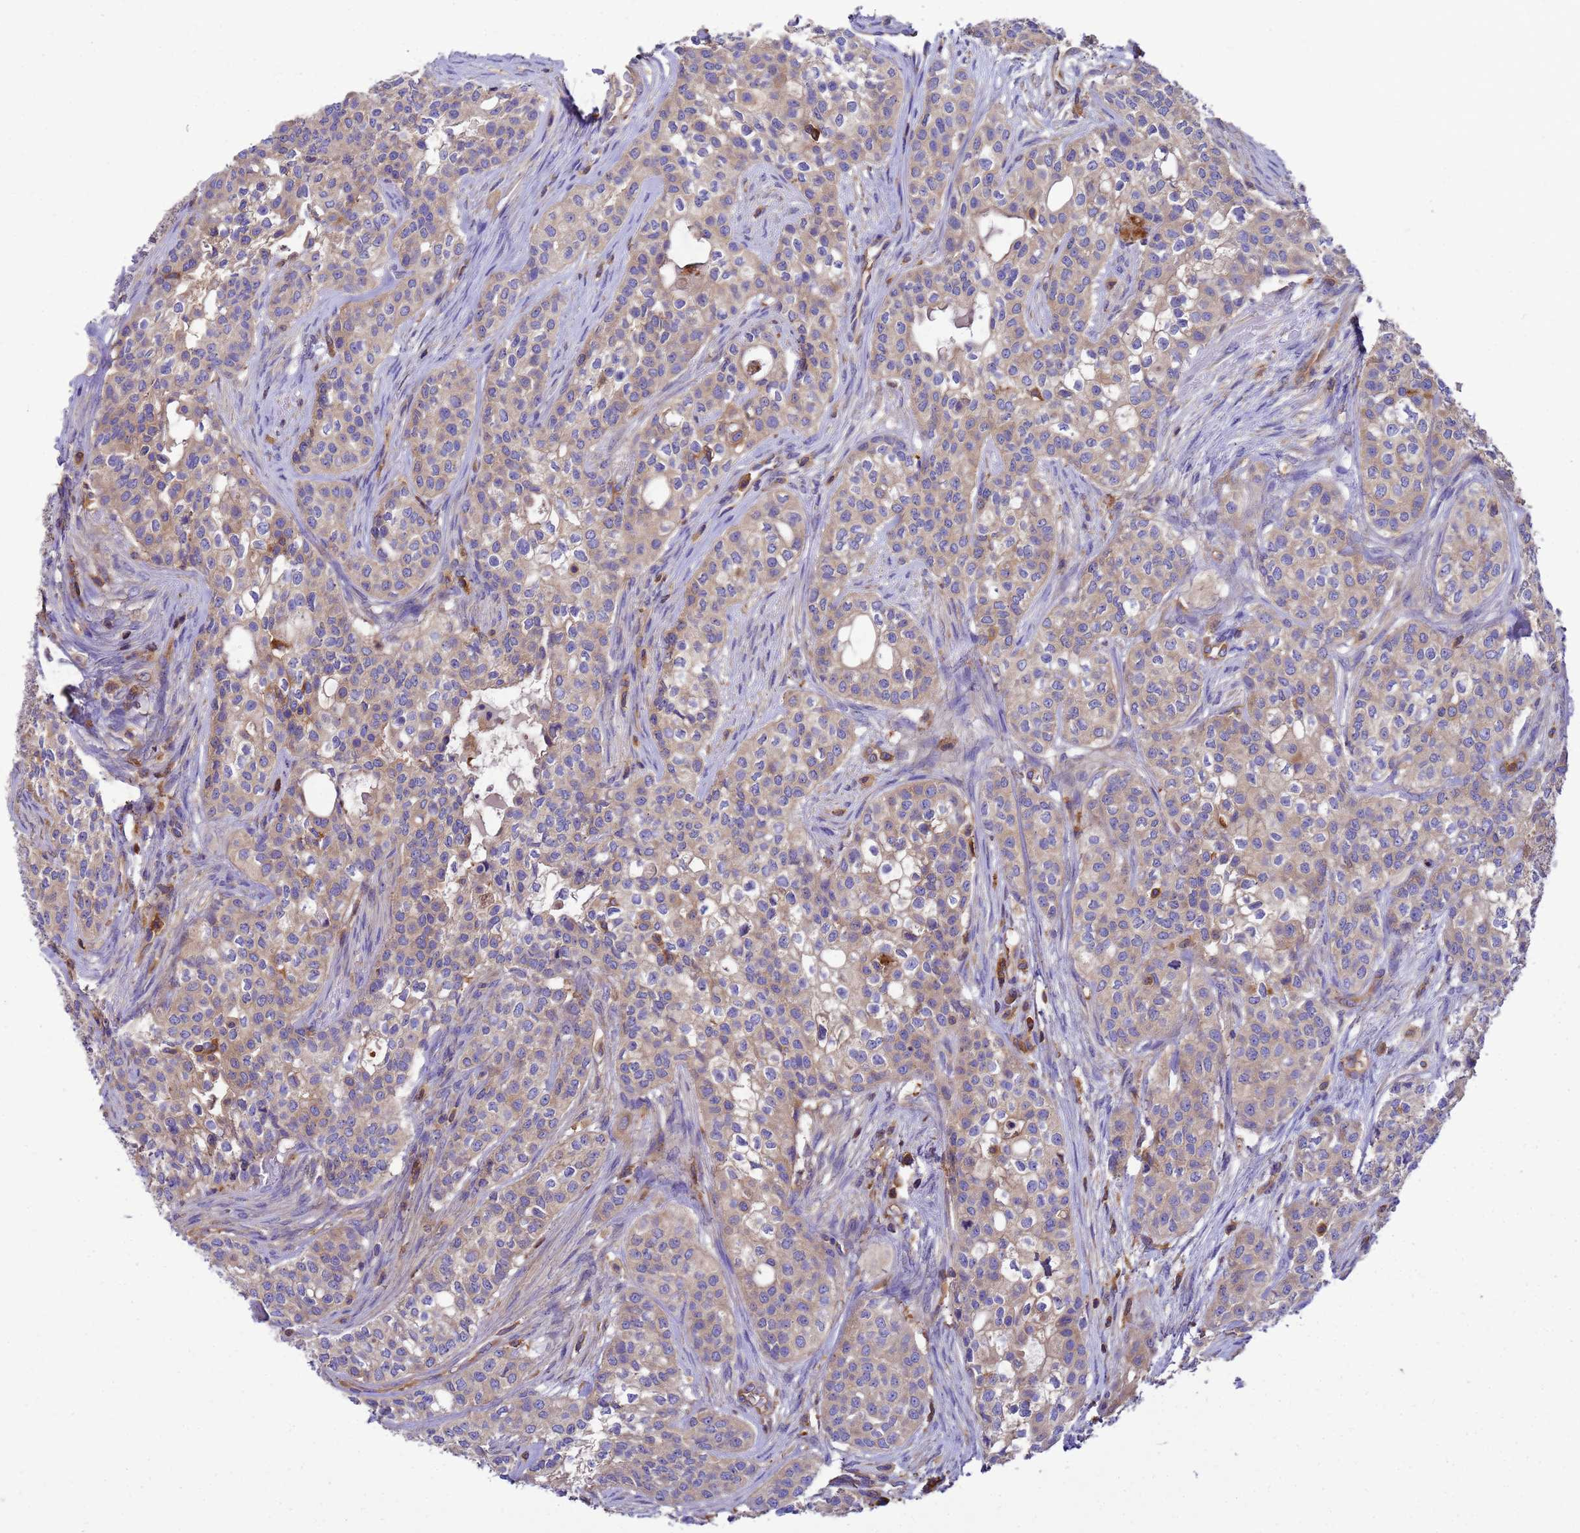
{"staining": {"intensity": "weak", "quantity": "25%-75%", "location": "cytoplasmic/membranous"}, "tissue": "head and neck cancer", "cell_type": "Tumor cells", "image_type": "cancer", "snomed": [{"axis": "morphology", "description": "Adenocarcinoma, NOS"}, {"axis": "topography", "description": "Head-Neck"}], "caption": "IHC photomicrograph of neoplastic tissue: human head and neck cancer stained using immunohistochemistry demonstrates low levels of weak protein expression localized specifically in the cytoplasmic/membranous of tumor cells, appearing as a cytoplasmic/membranous brown color.", "gene": "ZNF235", "patient": {"sex": "male", "age": 81}}